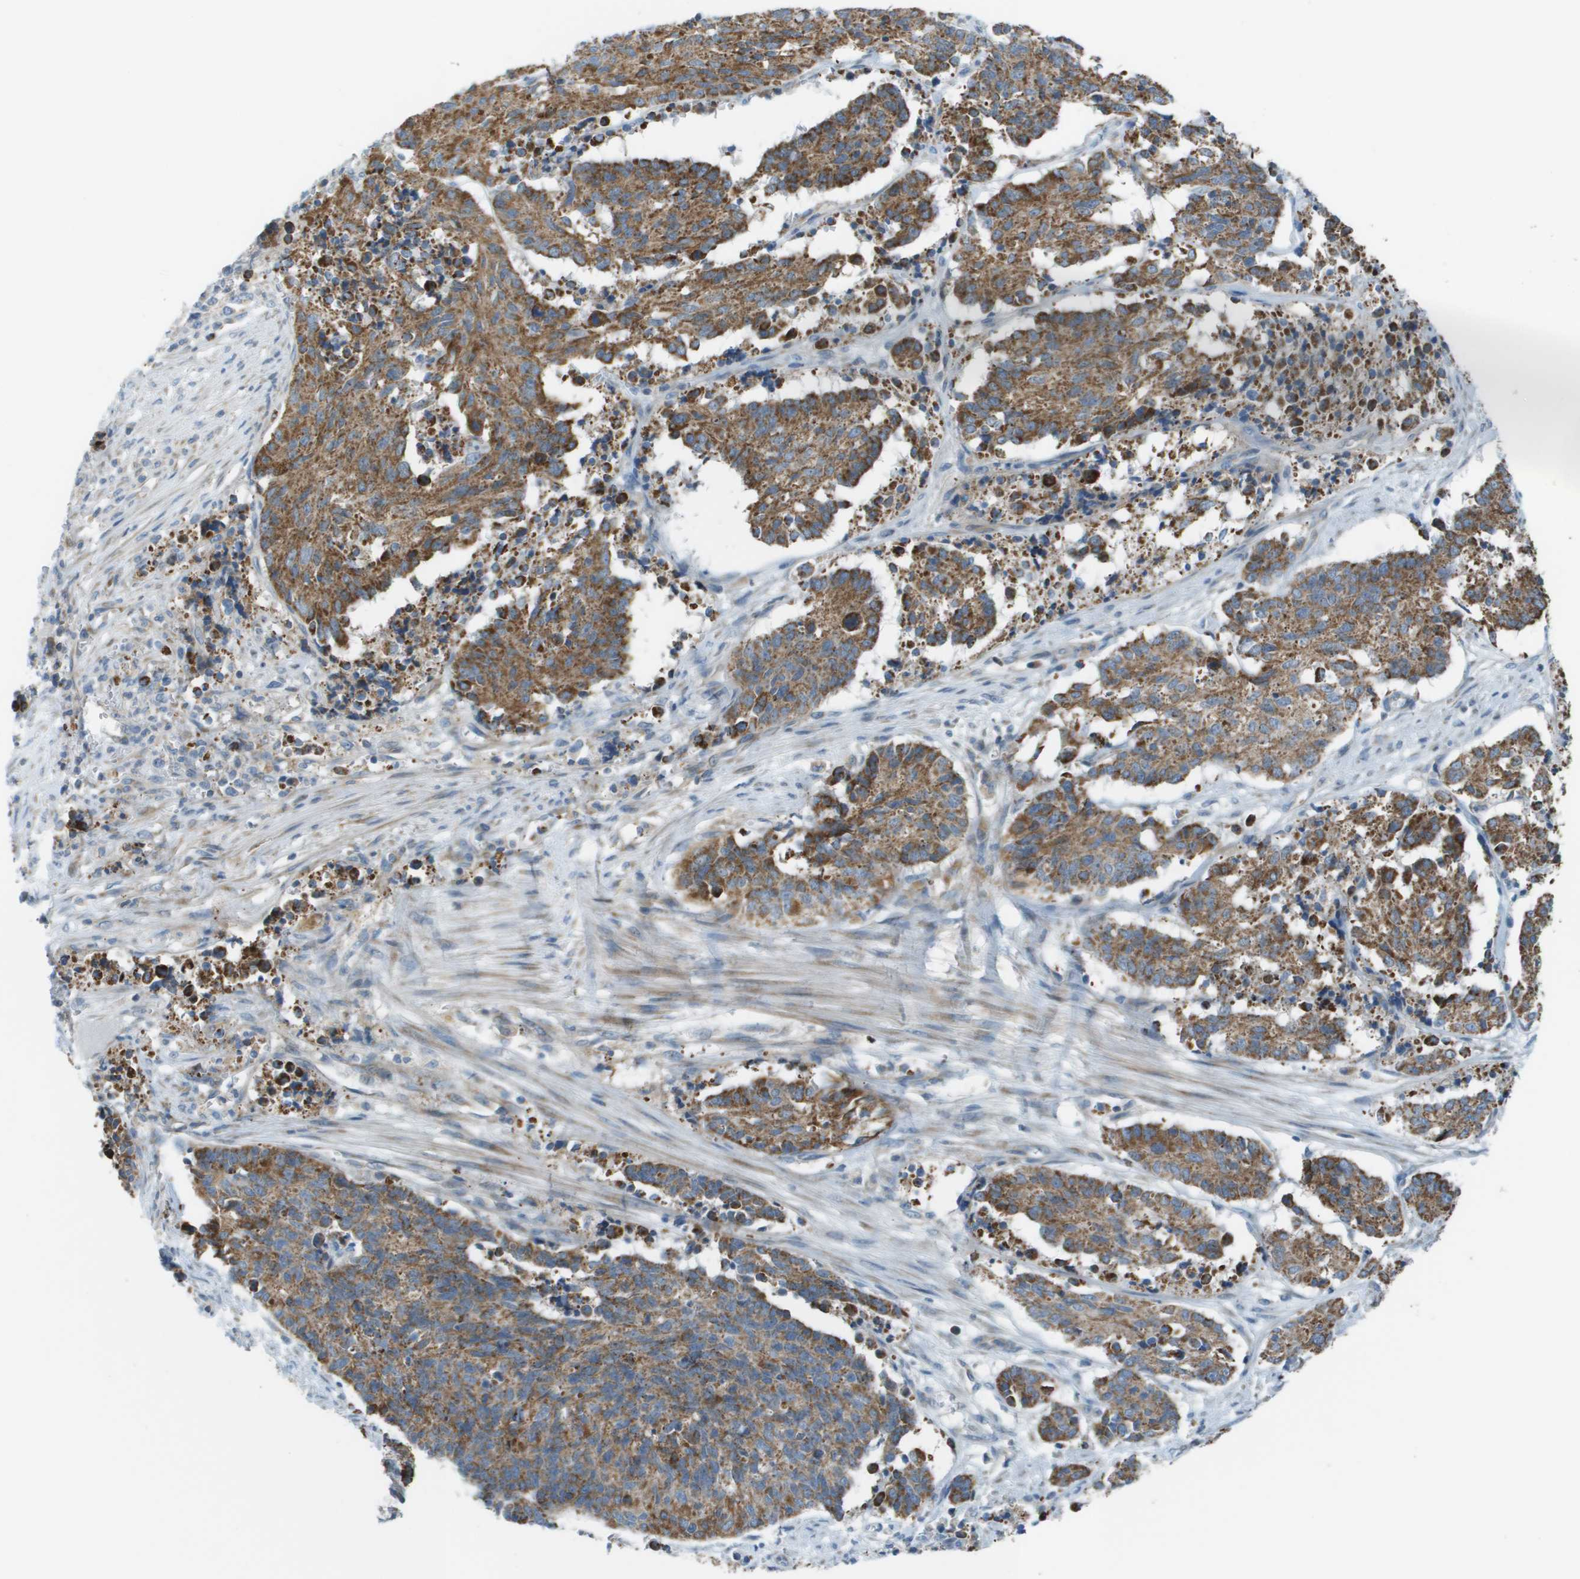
{"staining": {"intensity": "moderate", "quantity": ">75%", "location": "cytoplasmic/membranous"}, "tissue": "cervical cancer", "cell_type": "Tumor cells", "image_type": "cancer", "snomed": [{"axis": "morphology", "description": "Squamous cell carcinoma, NOS"}, {"axis": "topography", "description": "Cervix"}], "caption": "Human cervical squamous cell carcinoma stained for a protein (brown) shows moderate cytoplasmic/membranous positive expression in approximately >75% of tumor cells.", "gene": "GALNT6", "patient": {"sex": "female", "age": 35}}